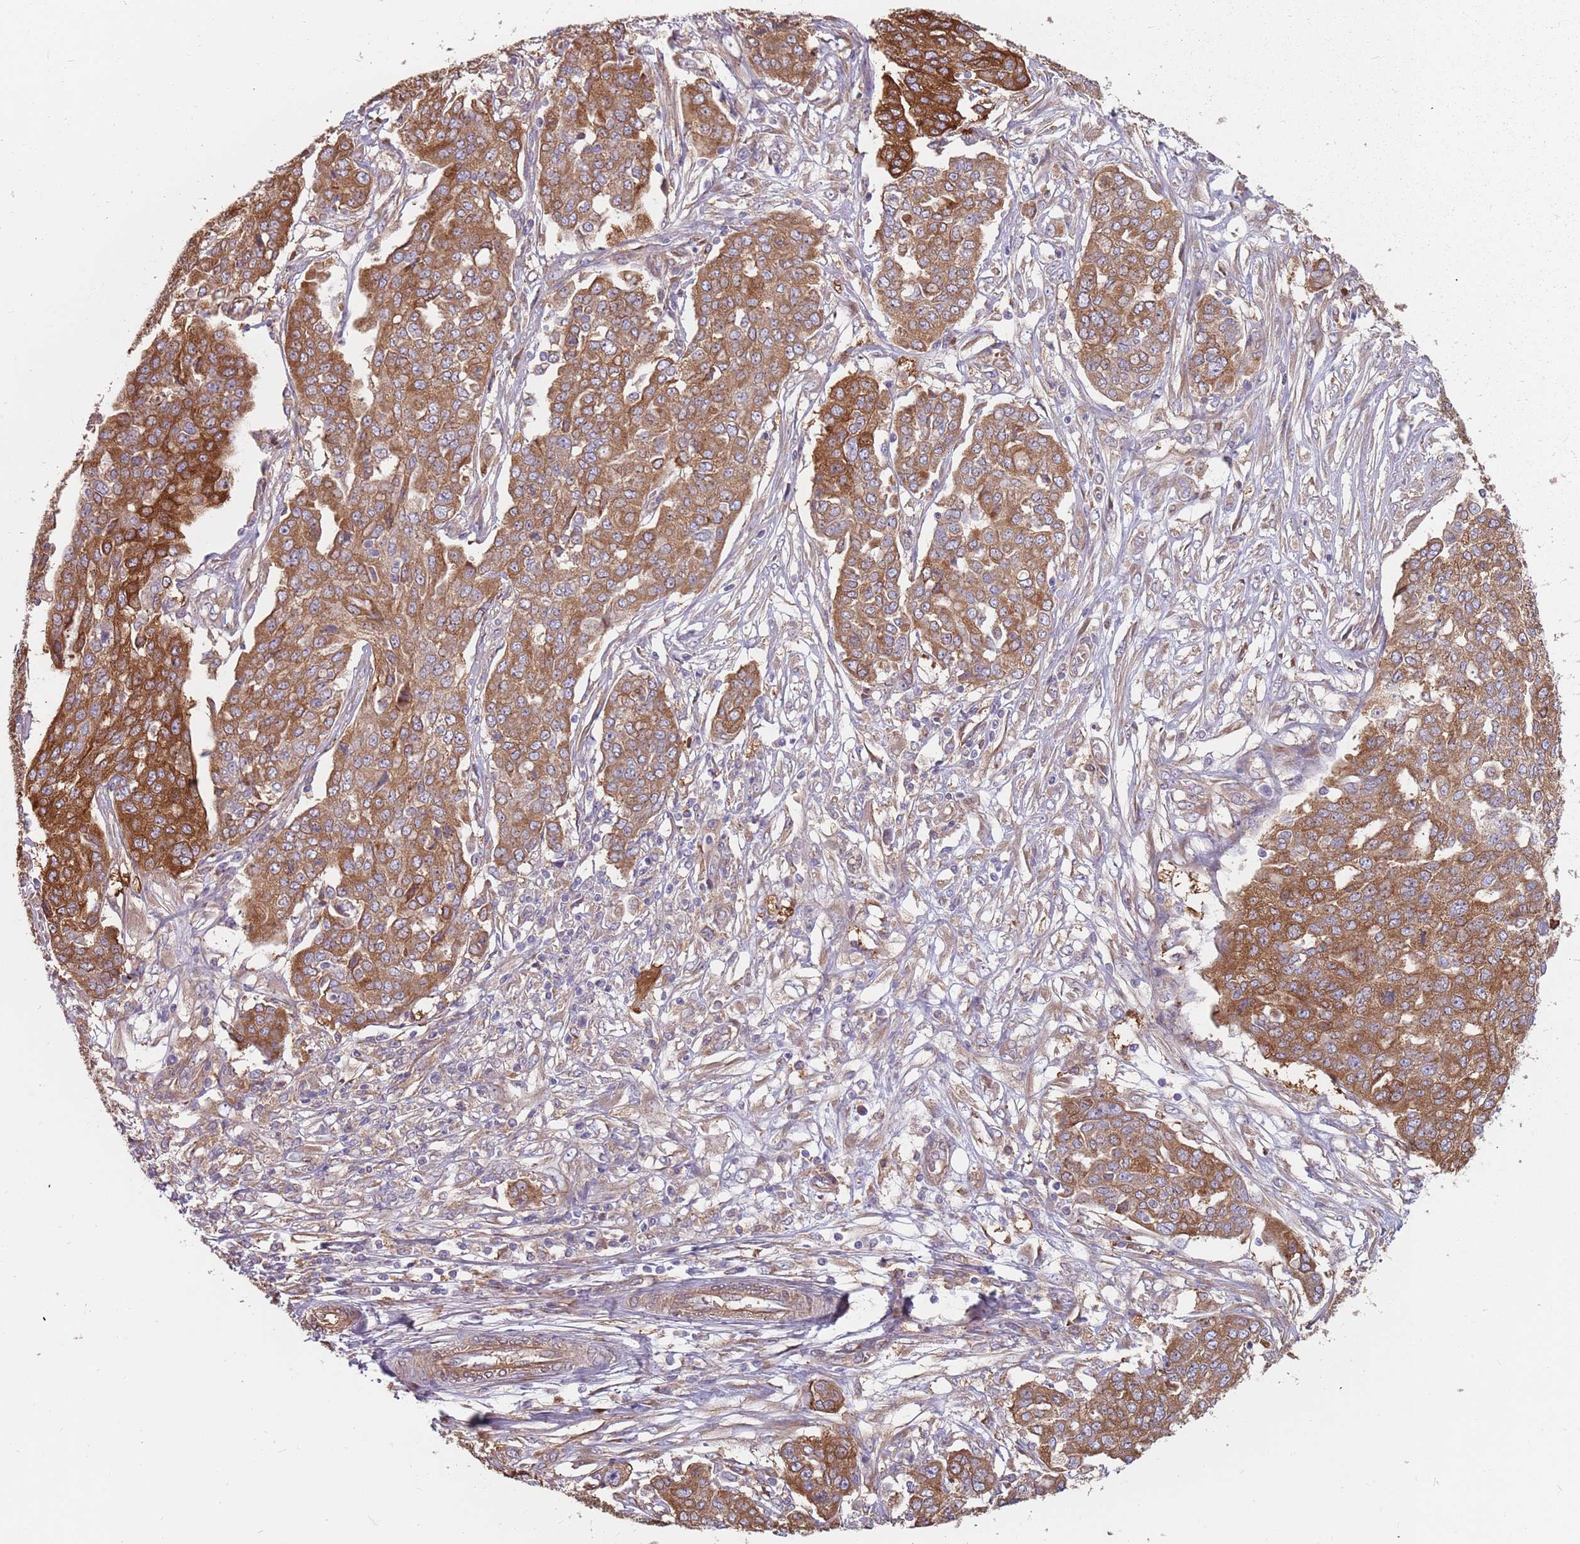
{"staining": {"intensity": "moderate", "quantity": ">75%", "location": "cytoplasmic/membranous"}, "tissue": "ovarian cancer", "cell_type": "Tumor cells", "image_type": "cancer", "snomed": [{"axis": "morphology", "description": "Cystadenocarcinoma, serous, NOS"}, {"axis": "topography", "description": "Soft tissue"}, {"axis": "topography", "description": "Ovary"}], "caption": "Moderate cytoplasmic/membranous protein expression is appreciated in about >75% of tumor cells in serous cystadenocarcinoma (ovarian).", "gene": "SPDL1", "patient": {"sex": "female", "age": 57}}